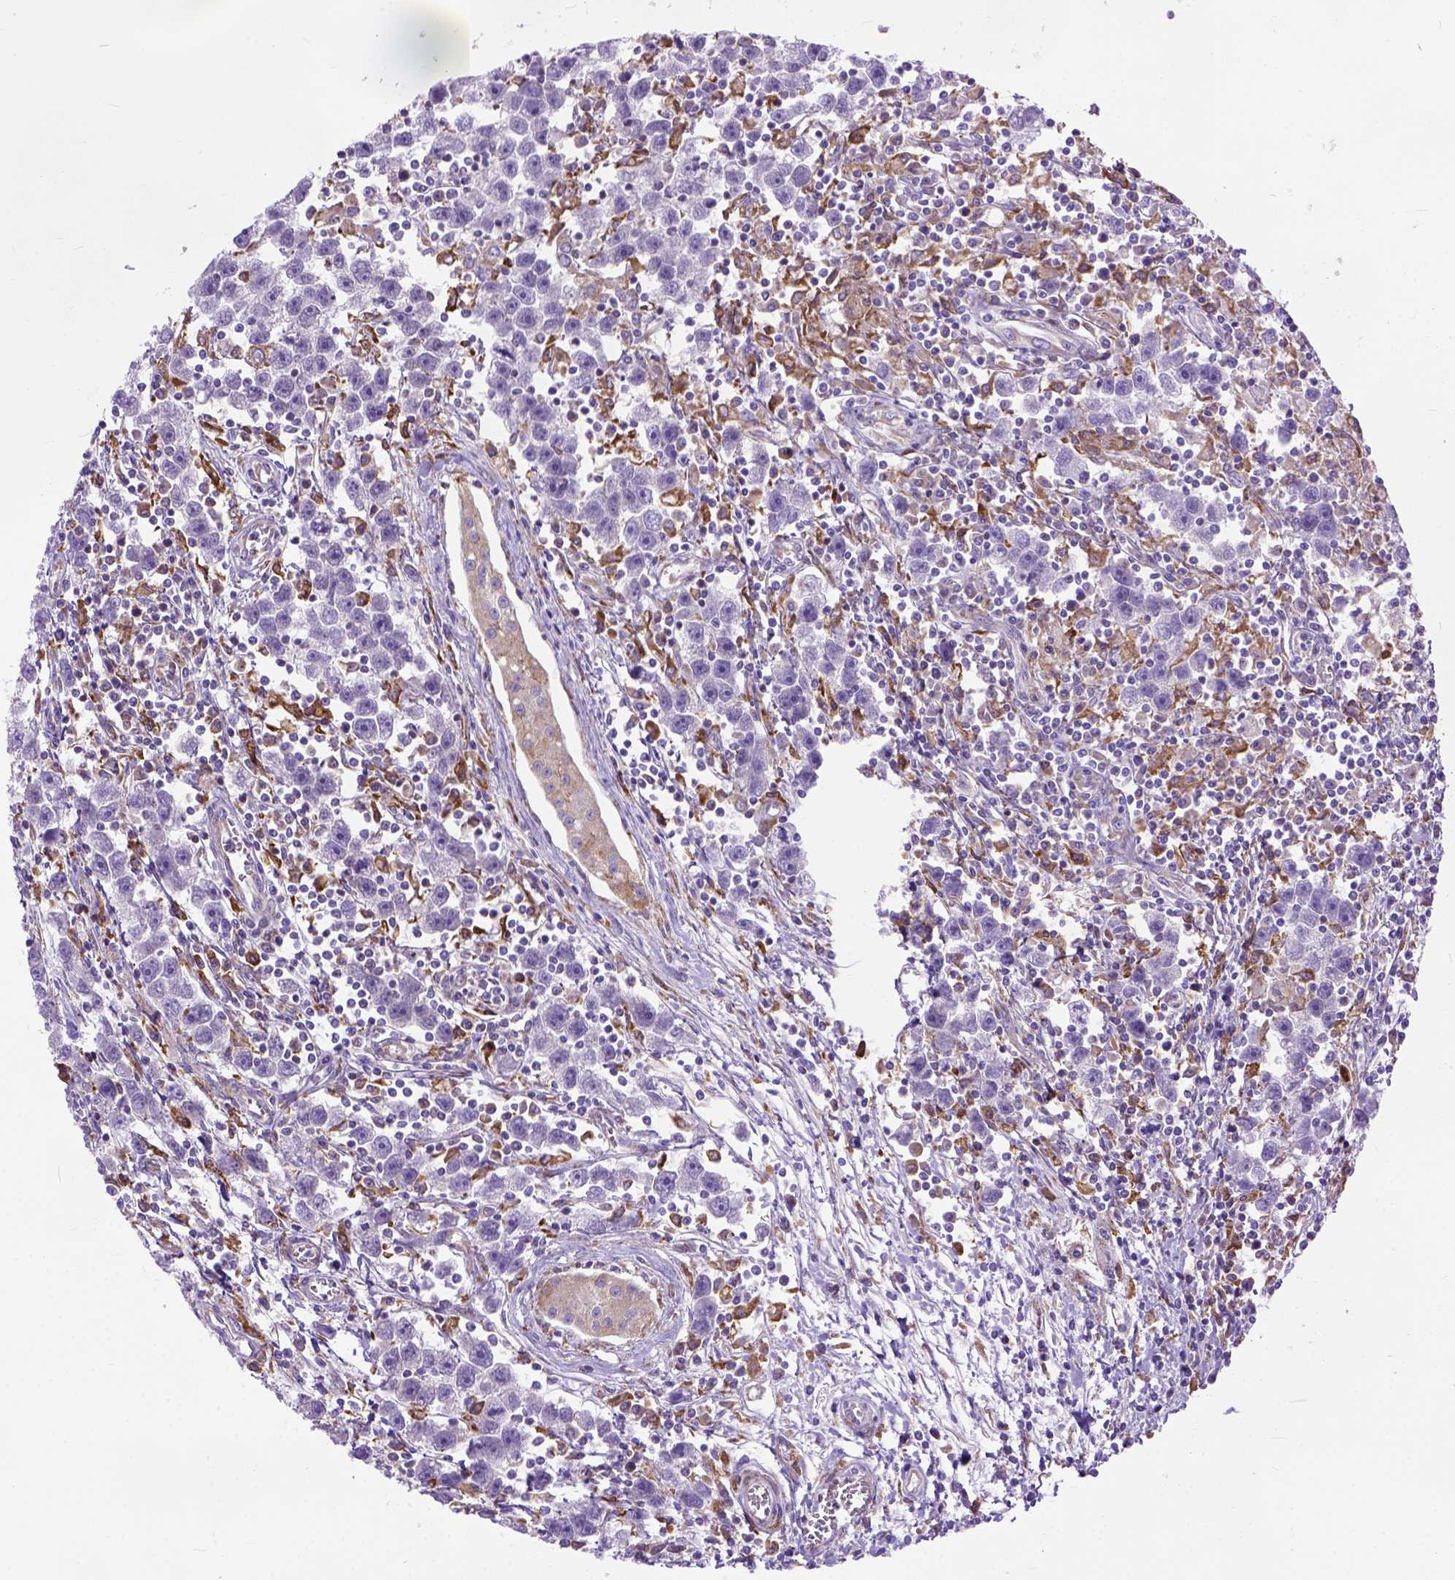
{"staining": {"intensity": "negative", "quantity": "none", "location": "none"}, "tissue": "testis cancer", "cell_type": "Tumor cells", "image_type": "cancer", "snomed": [{"axis": "morphology", "description": "Seminoma, NOS"}, {"axis": "topography", "description": "Testis"}], "caption": "The micrograph displays no significant staining in tumor cells of seminoma (testis).", "gene": "PLK4", "patient": {"sex": "male", "age": 30}}